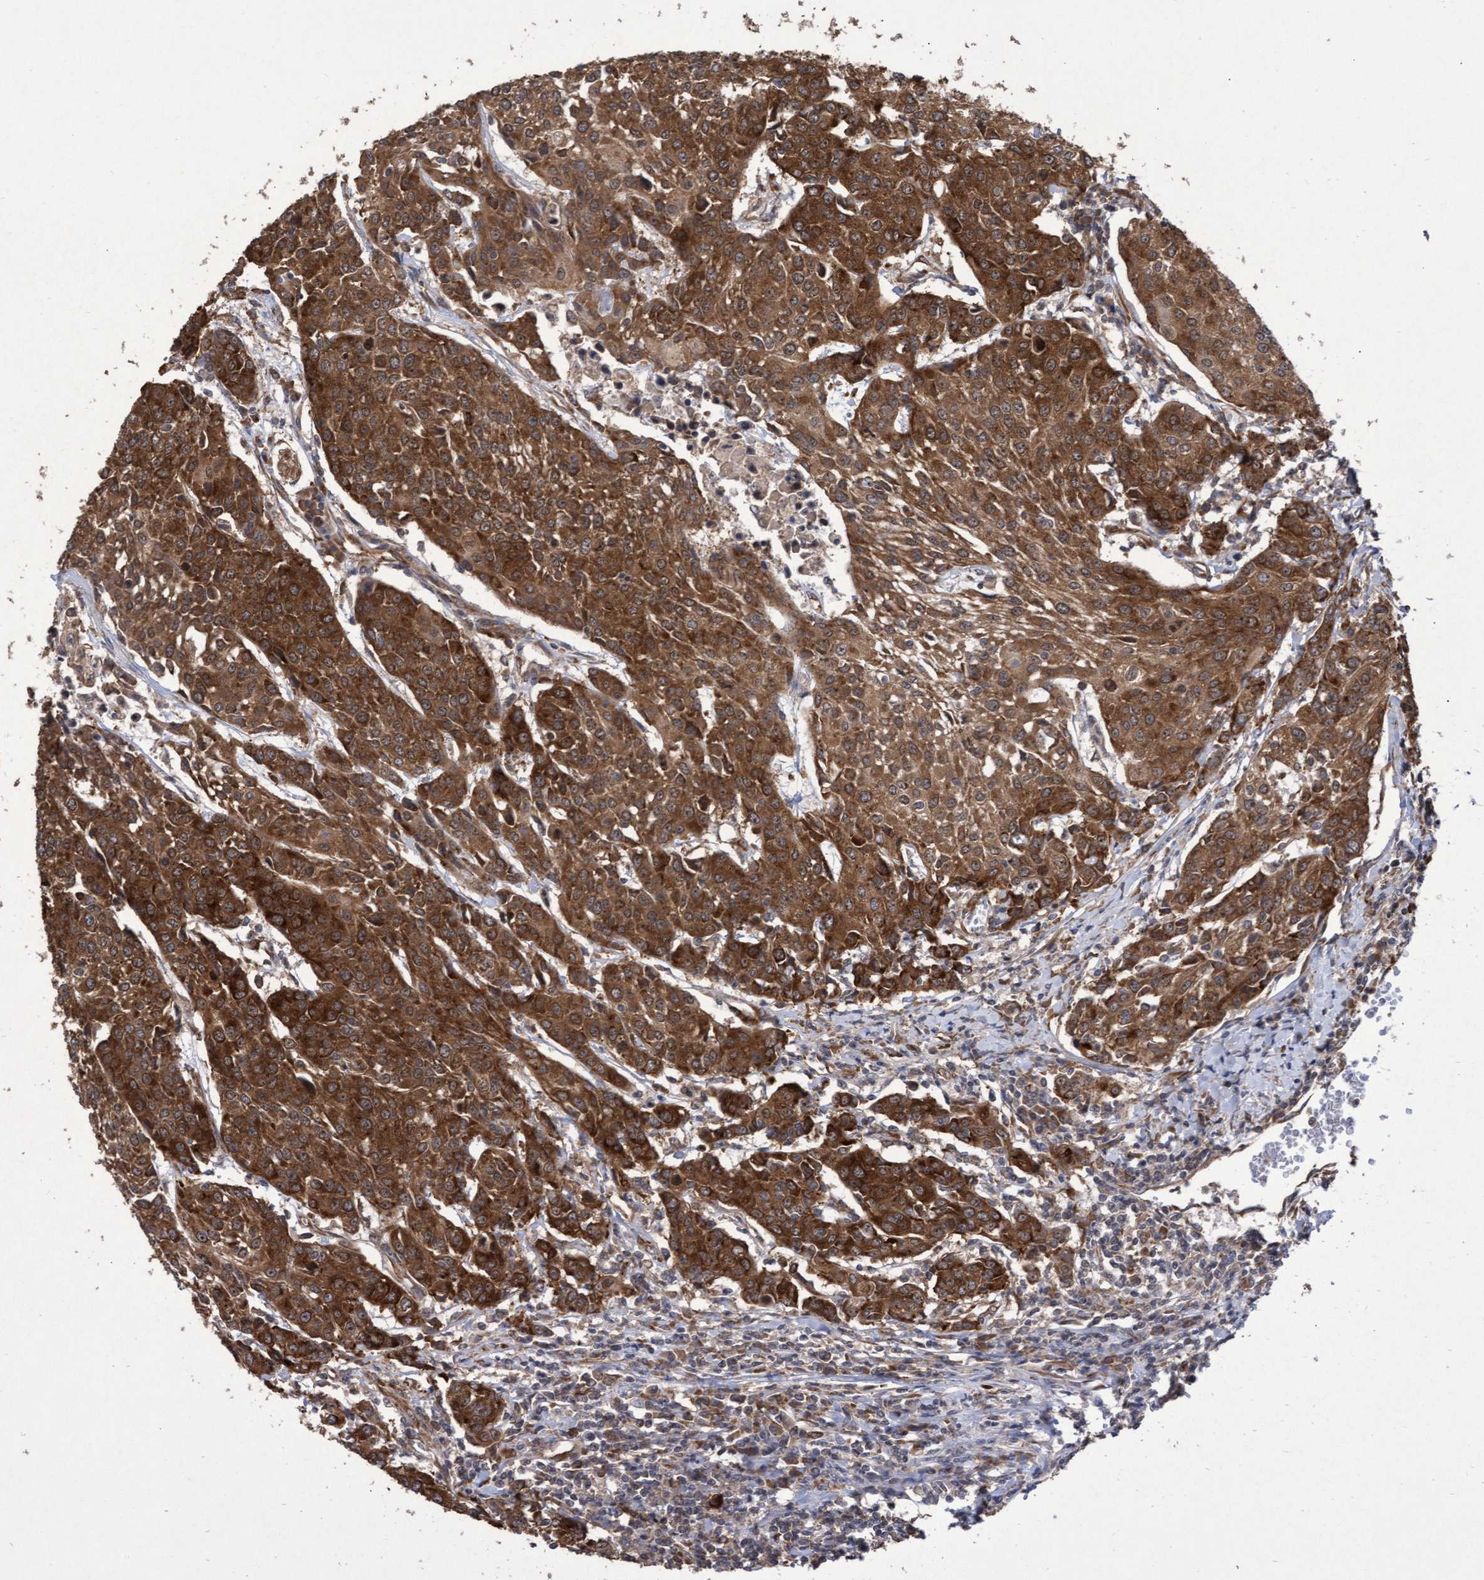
{"staining": {"intensity": "strong", "quantity": ">75%", "location": "cytoplasmic/membranous"}, "tissue": "urothelial cancer", "cell_type": "Tumor cells", "image_type": "cancer", "snomed": [{"axis": "morphology", "description": "Urothelial carcinoma, High grade"}, {"axis": "topography", "description": "Urinary bladder"}], "caption": "Immunohistochemical staining of human urothelial cancer shows high levels of strong cytoplasmic/membranous staining in approximately >75% of tumor cells.", "gene": "ABCF2", "patient": {"sex": "female", "age": 85}}